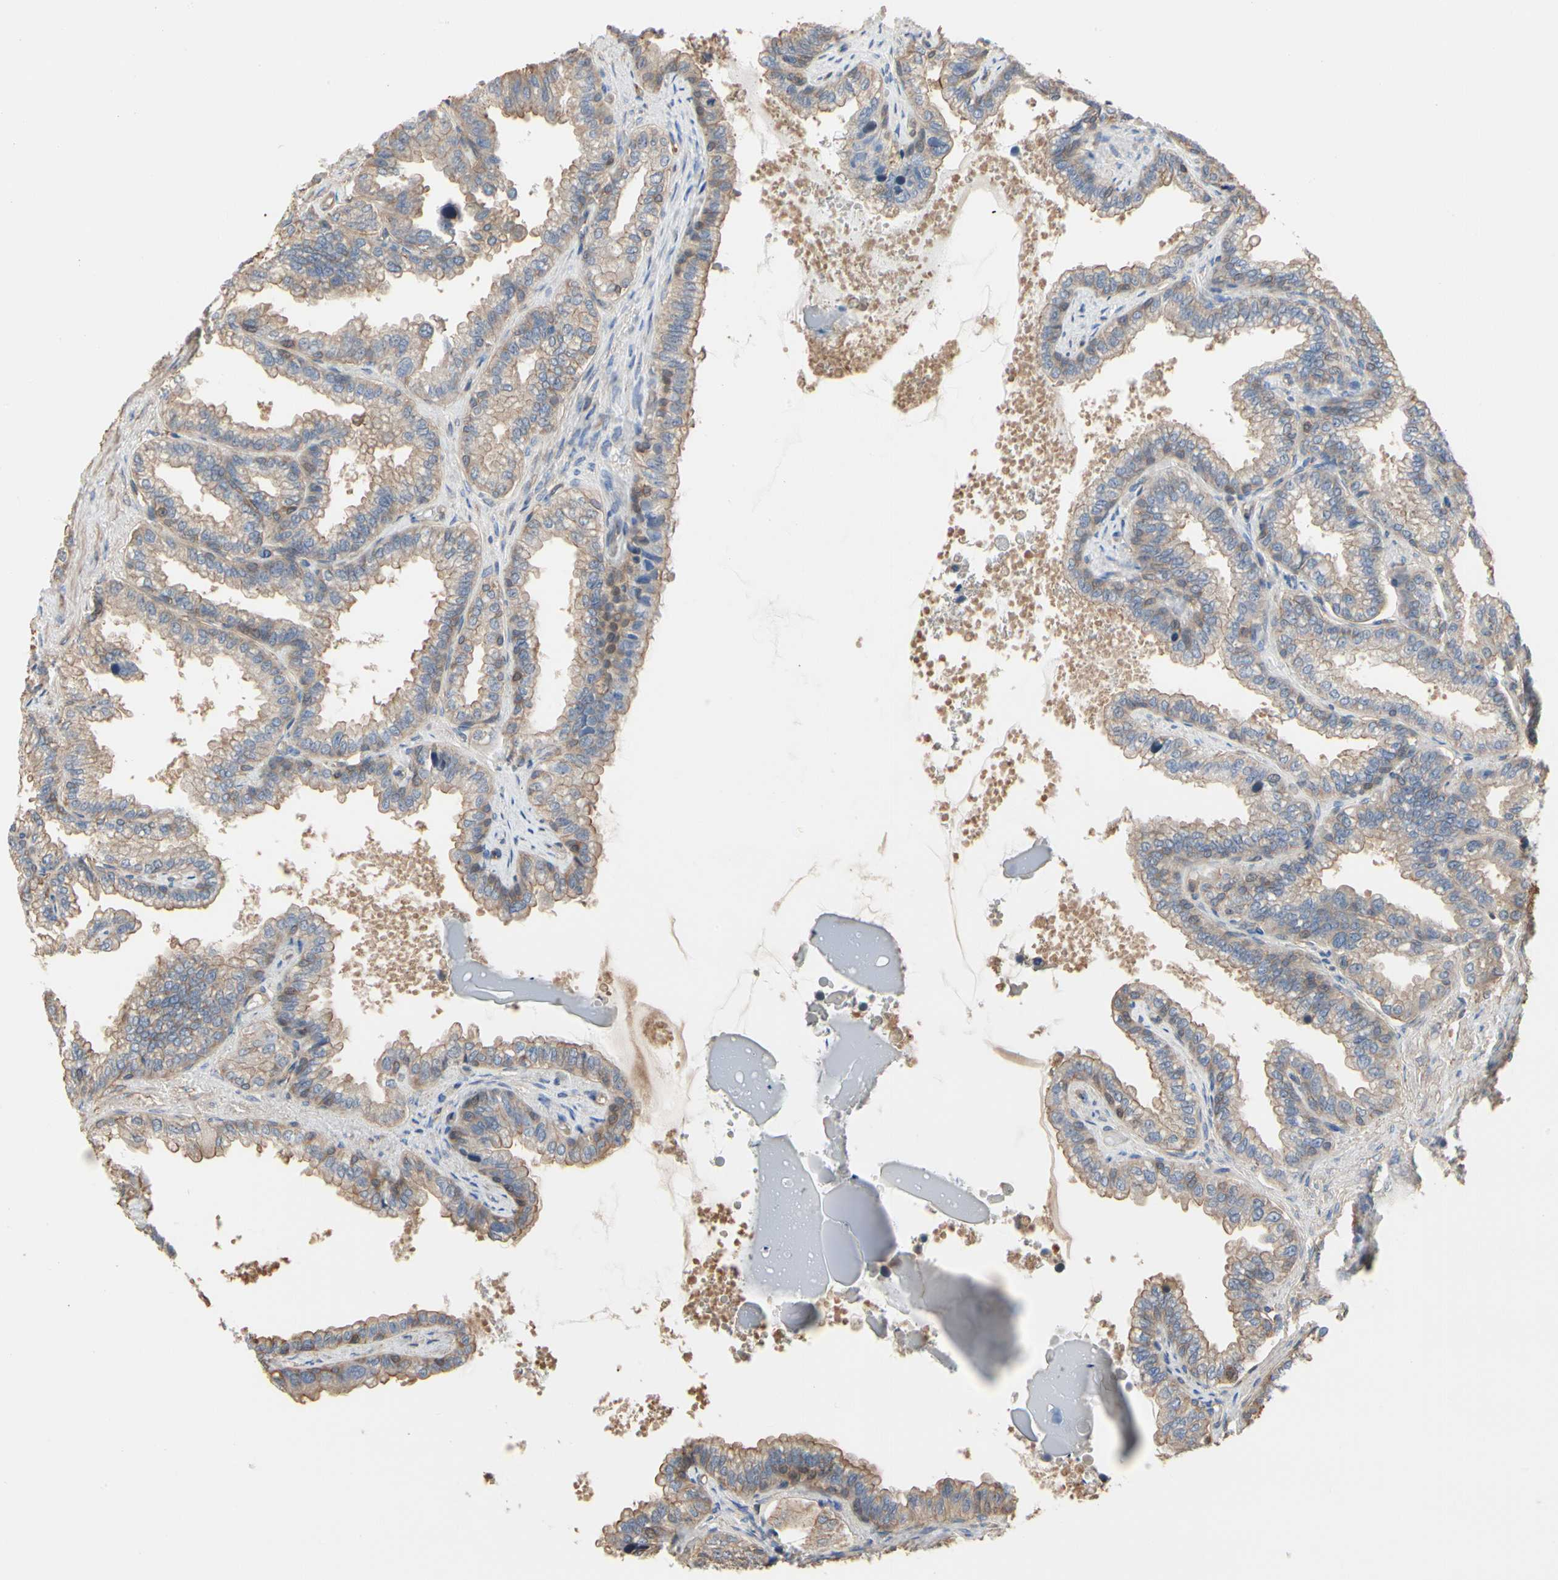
{"staining": {"intensity": "weak", "quantity": ">75%", "location": "cytoplasmic/membranous"}, "tissue": "seminal vesicle", "cell_type": "Glandular cells", "image_type": "normal", "snomed": [{"axis": "morphology", "description": "Normal tissue, NOS"}, {"axis": "topography", "description": "Seminal veicle"}], "caption": "Glandular cells demonstrate low levels of weak cytoplasmic/membranous positivity in about >75% of cells in unremarkable human seminal vesicle. (DAB (3,3'-diaminobenzidine) = brown stain, brightfield microscopy at high magnification).", "gene": "PDZK1", "patient": {"sex": "male", "age": 46}}